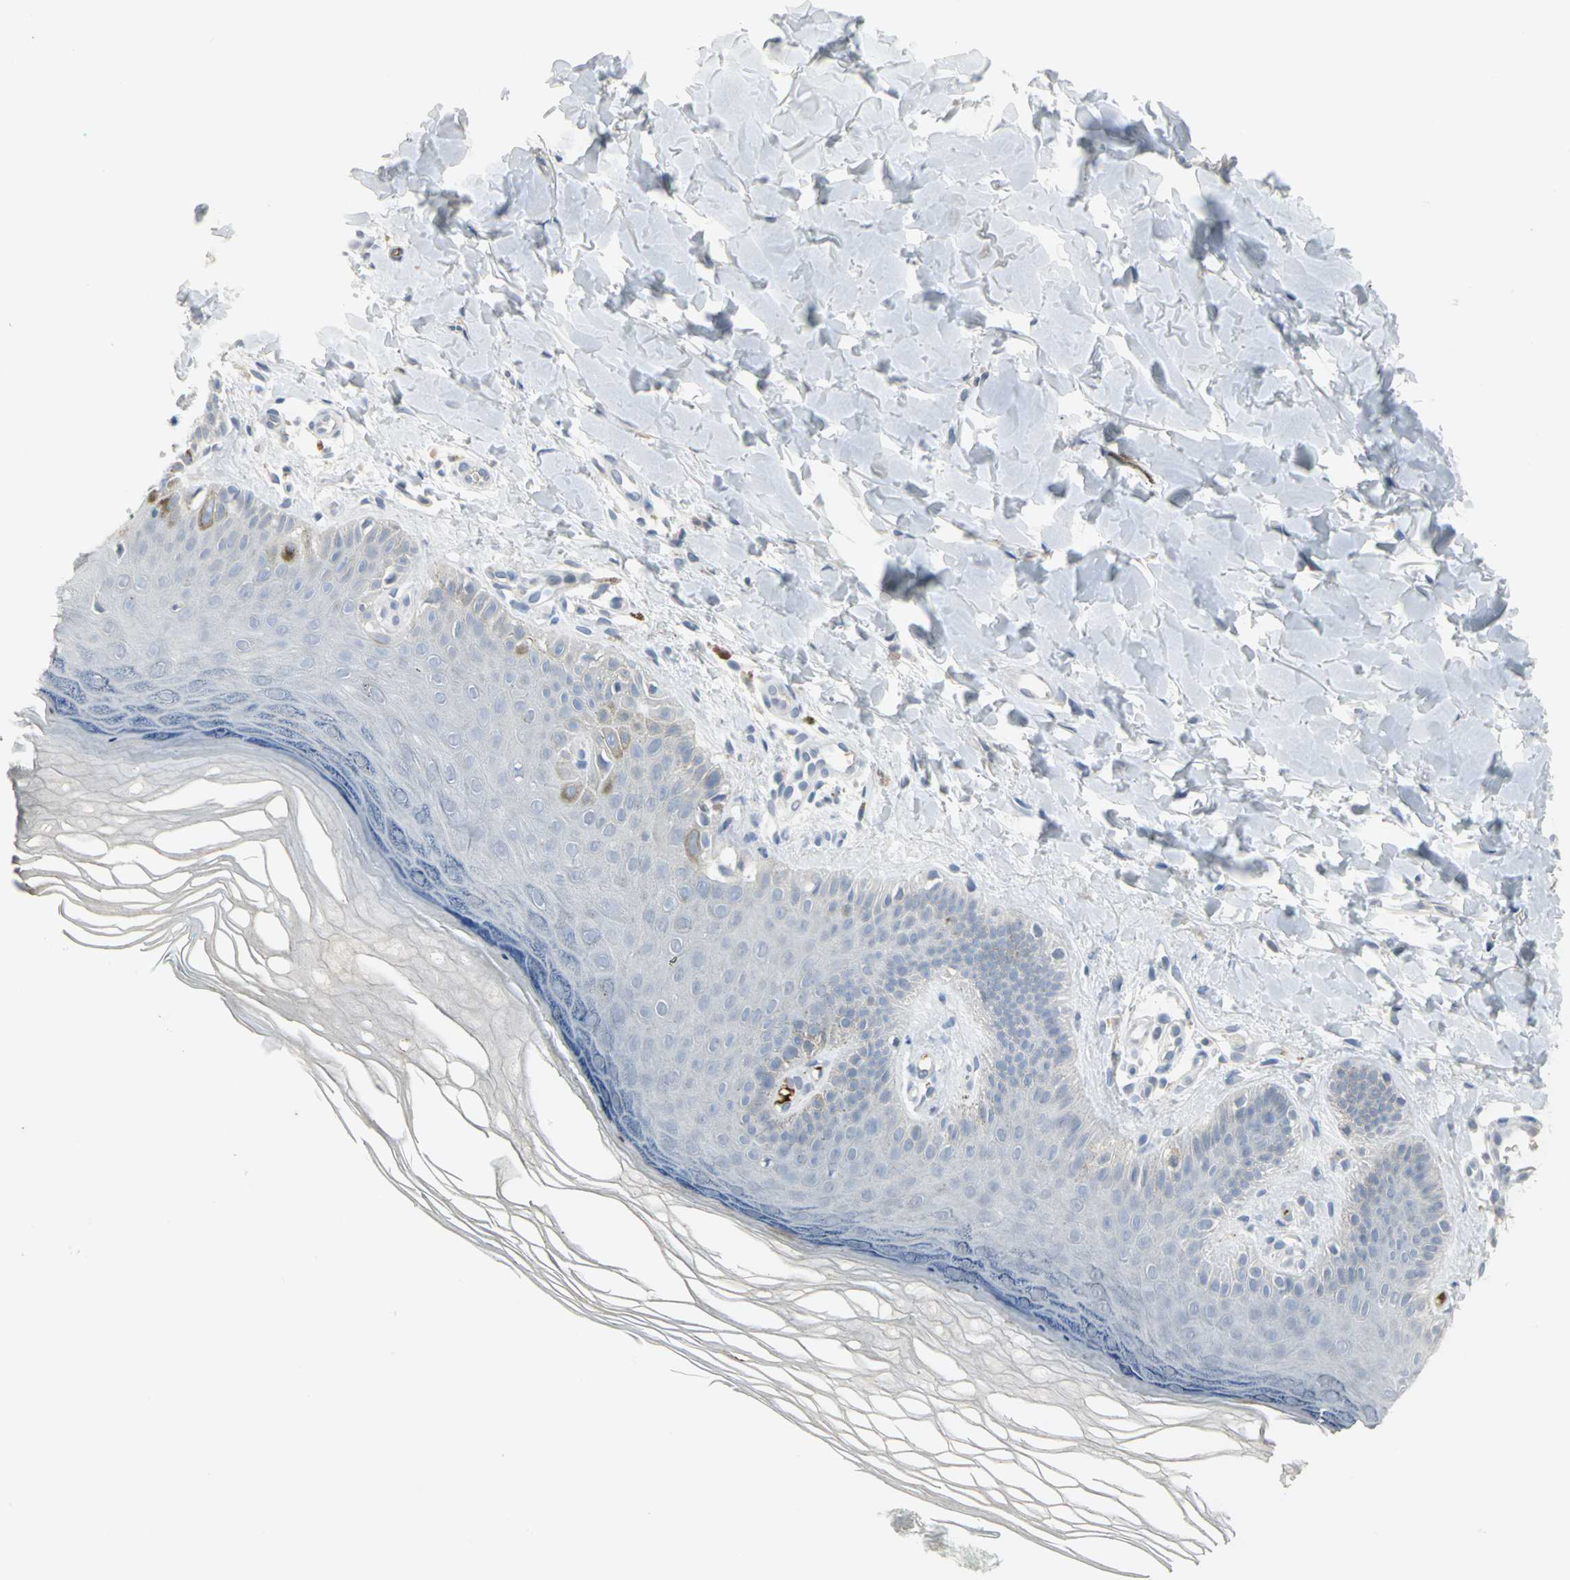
{"staining": {"intensity": "negative", "quantity": "none", "location": "none"}, "tissue": "skin", "cell_type": "Fibroblasts", "image_type": "normal", "snomed": [{"axis": "morphology", "description": "Normal tissue, NOS"}, {"axis": "topography", "description": "Skin"}], "caption": "Immunohistochemistry (IHC) of unremarkable skin shows no staining in fibroblasts.", "gene": "ZIC1", "patient": {"sex": "male", "age": 26}}